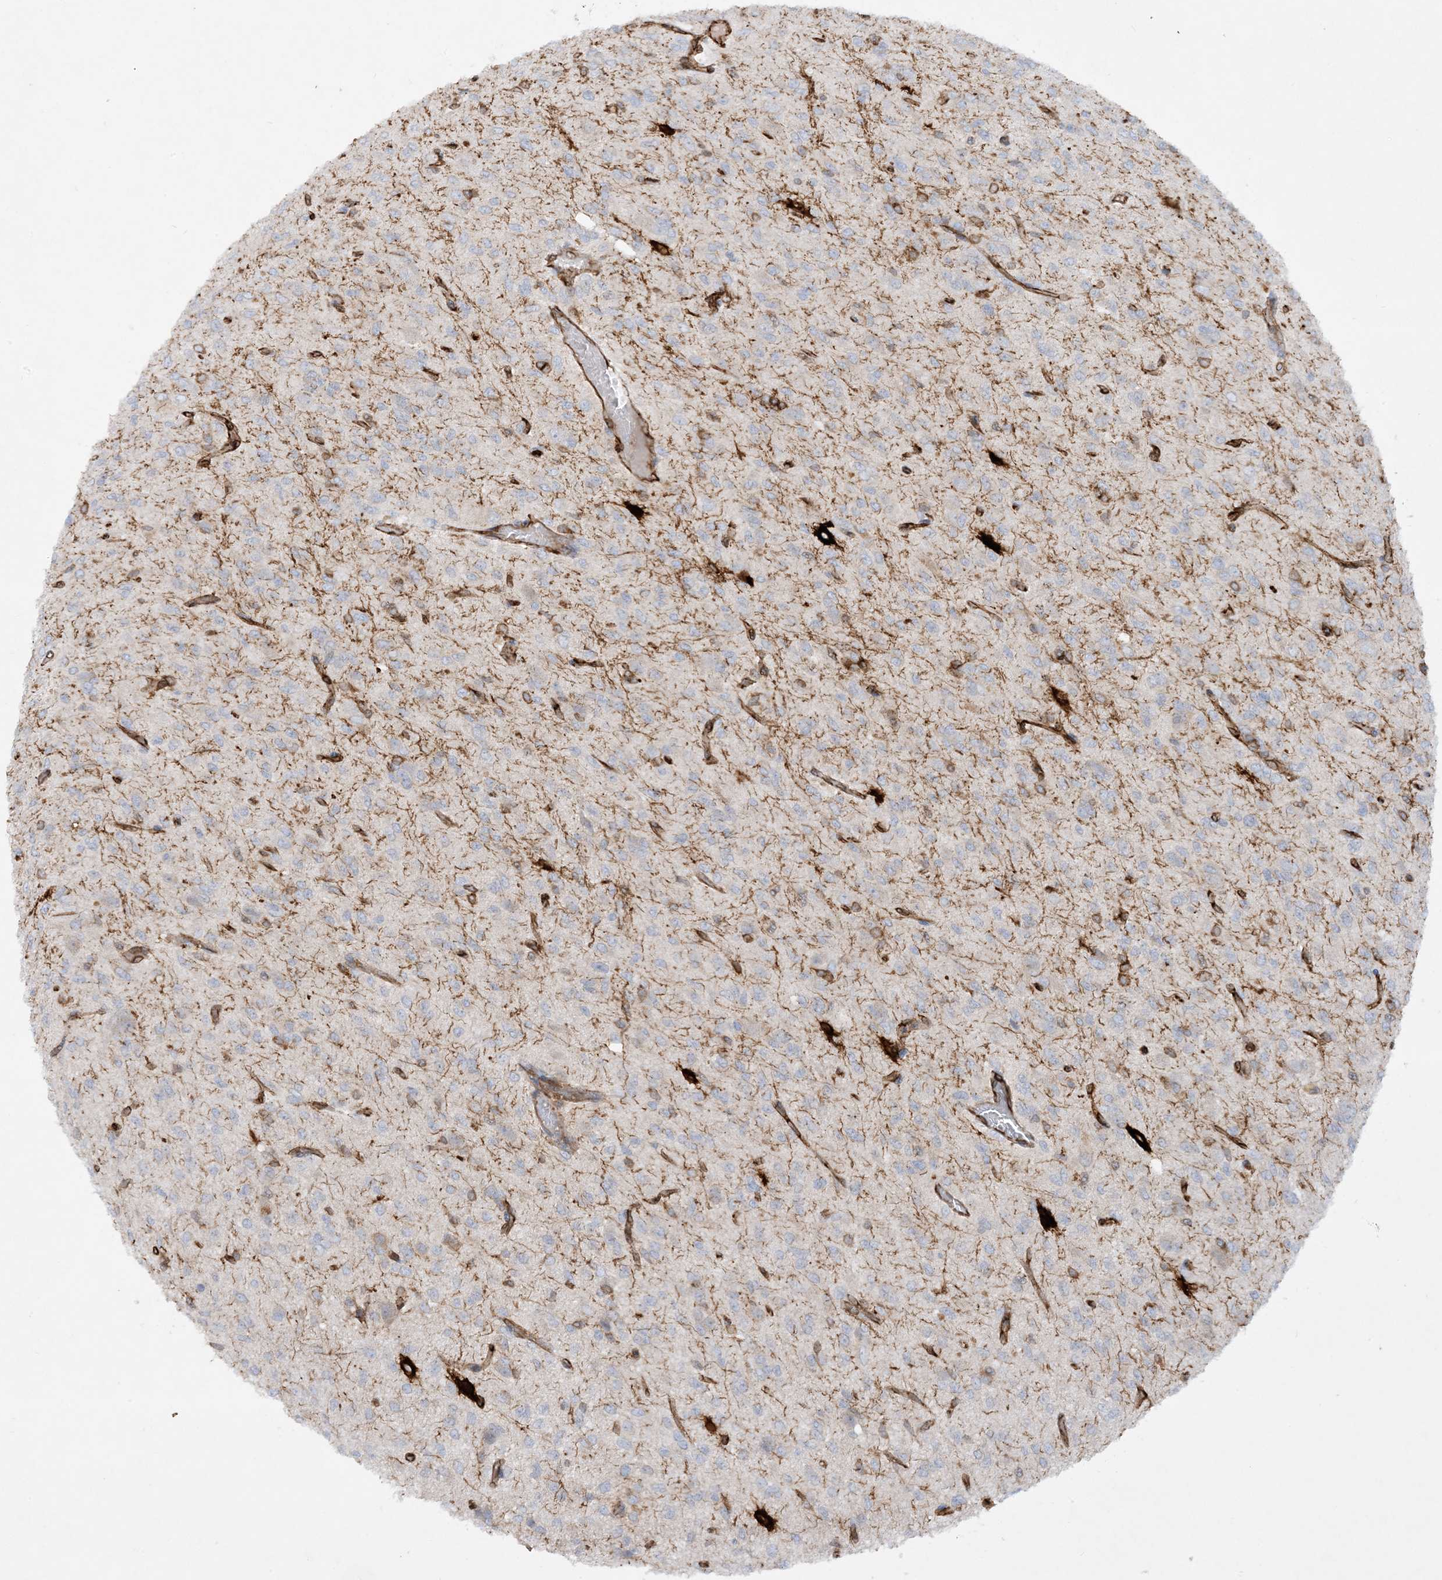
{"staining": {"intensity": "negative", "quantity": "none", "location": "none"}, "tissue": "glioma", "cell_type": "Tumor cells", "image_type": "cancer", "snomed": [{"axis": "morphology", "description": "Glioma, malignant, High grade"}, {"axis": "topography", "description": "Brain"}], "caption": "This is an immunohistochemistry histopathology image of human malignant high-grade glioma. There is no expression in tumor cells.", "gene": "HLA-E", "patient": {"sex": "female", "age": 59}}